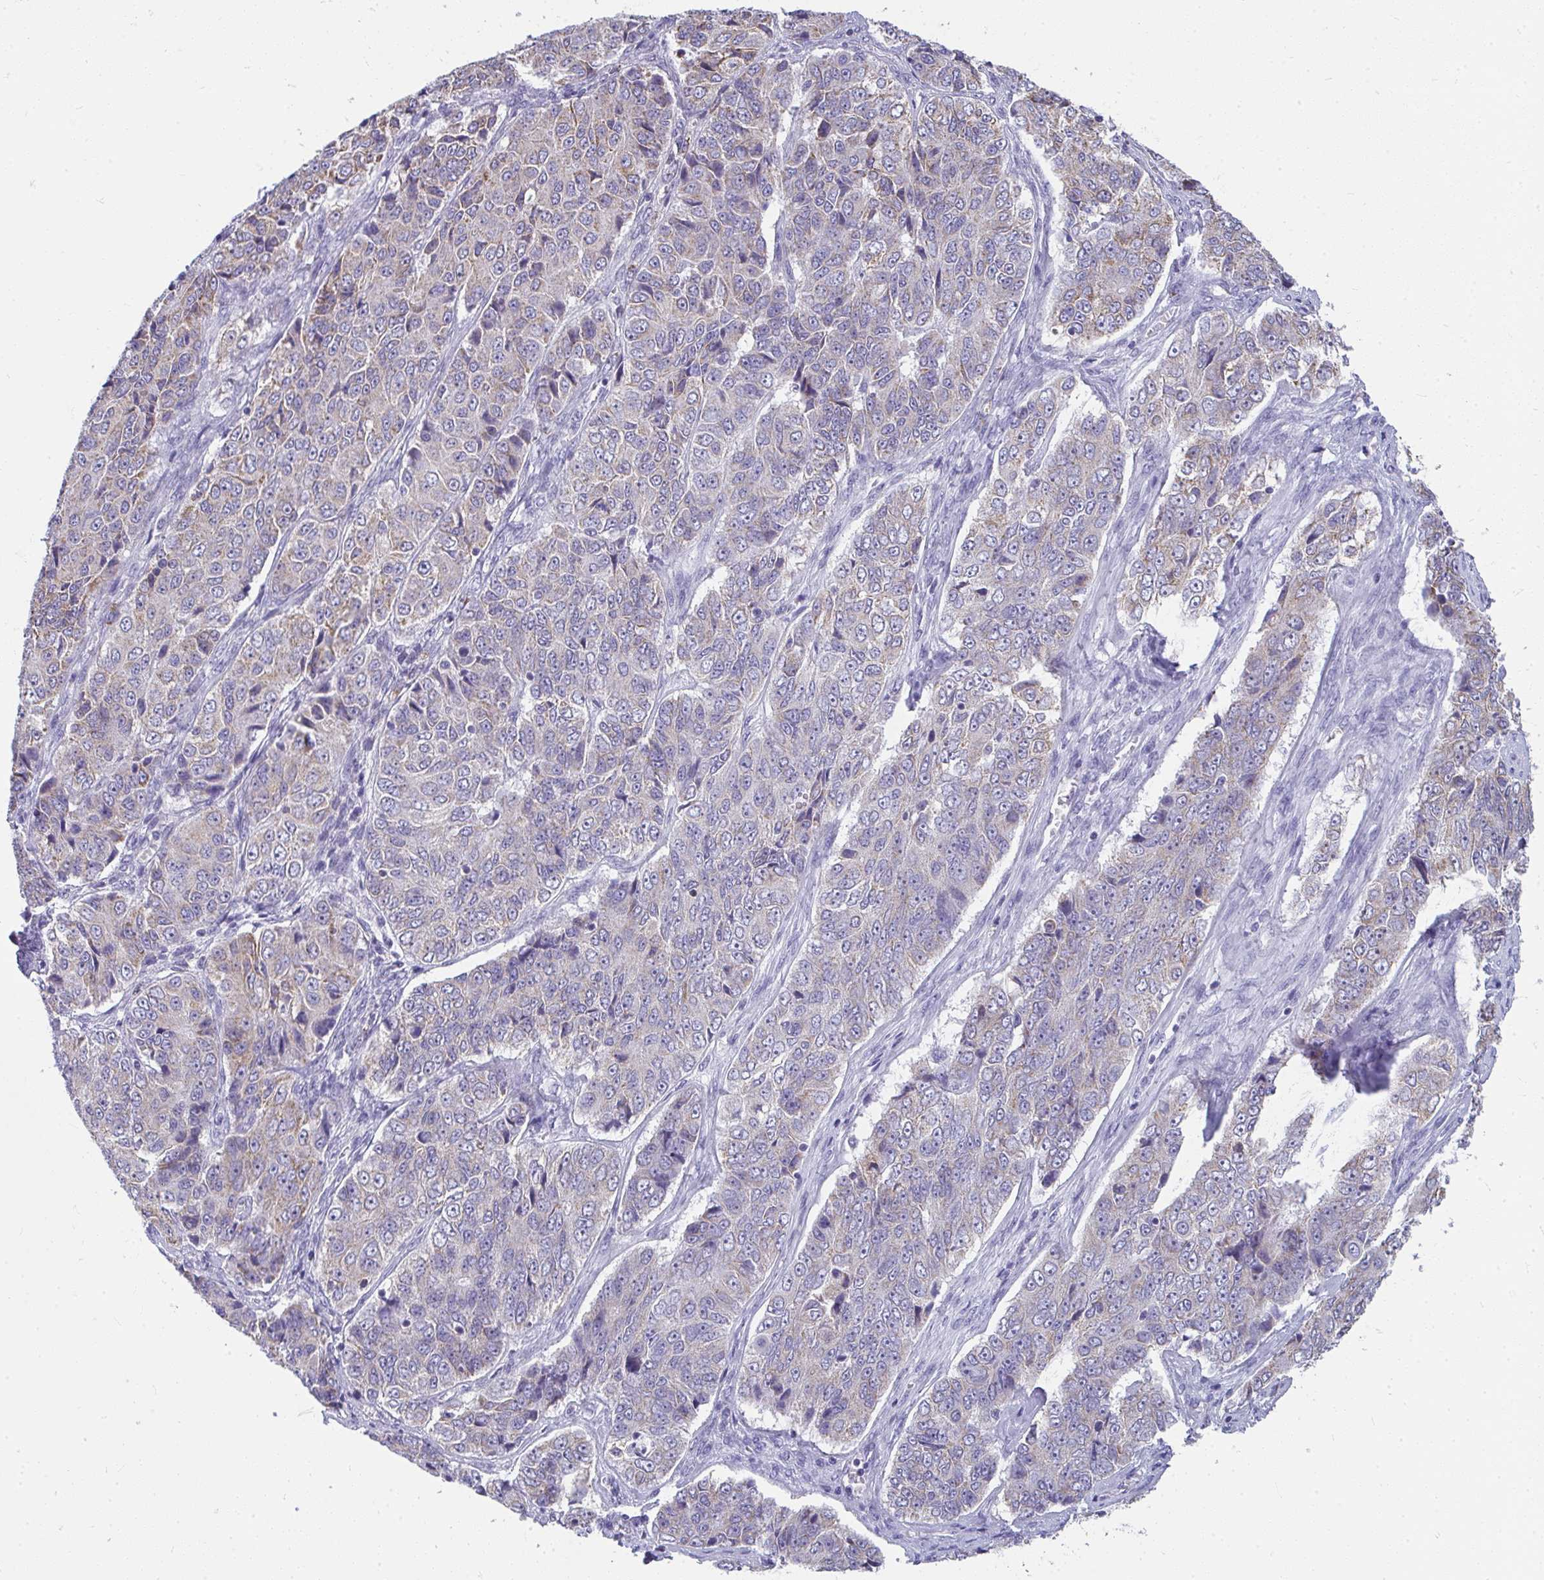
{"staining": {"intensity": "moderate", "quantity": "<25%", "location": "cytoplasmic/membranous"}, "tissue": "ovarian cancer", "cell_type": "Tumor cells", "image_type": "cancer", "snomed": [{"axis": "morphology", "description": "Carcinoma, endometroid"}, {"axis": "topography", "description": "Ovary"}], "caption": "Immunohistochemical staining of human ovarian cancer displays moderate cytoplasmic/membranous protein staining in approximately <25% of tumor cells.", "gene": "SLC6A1", "patient": {"sex": "female", "age": 51}}